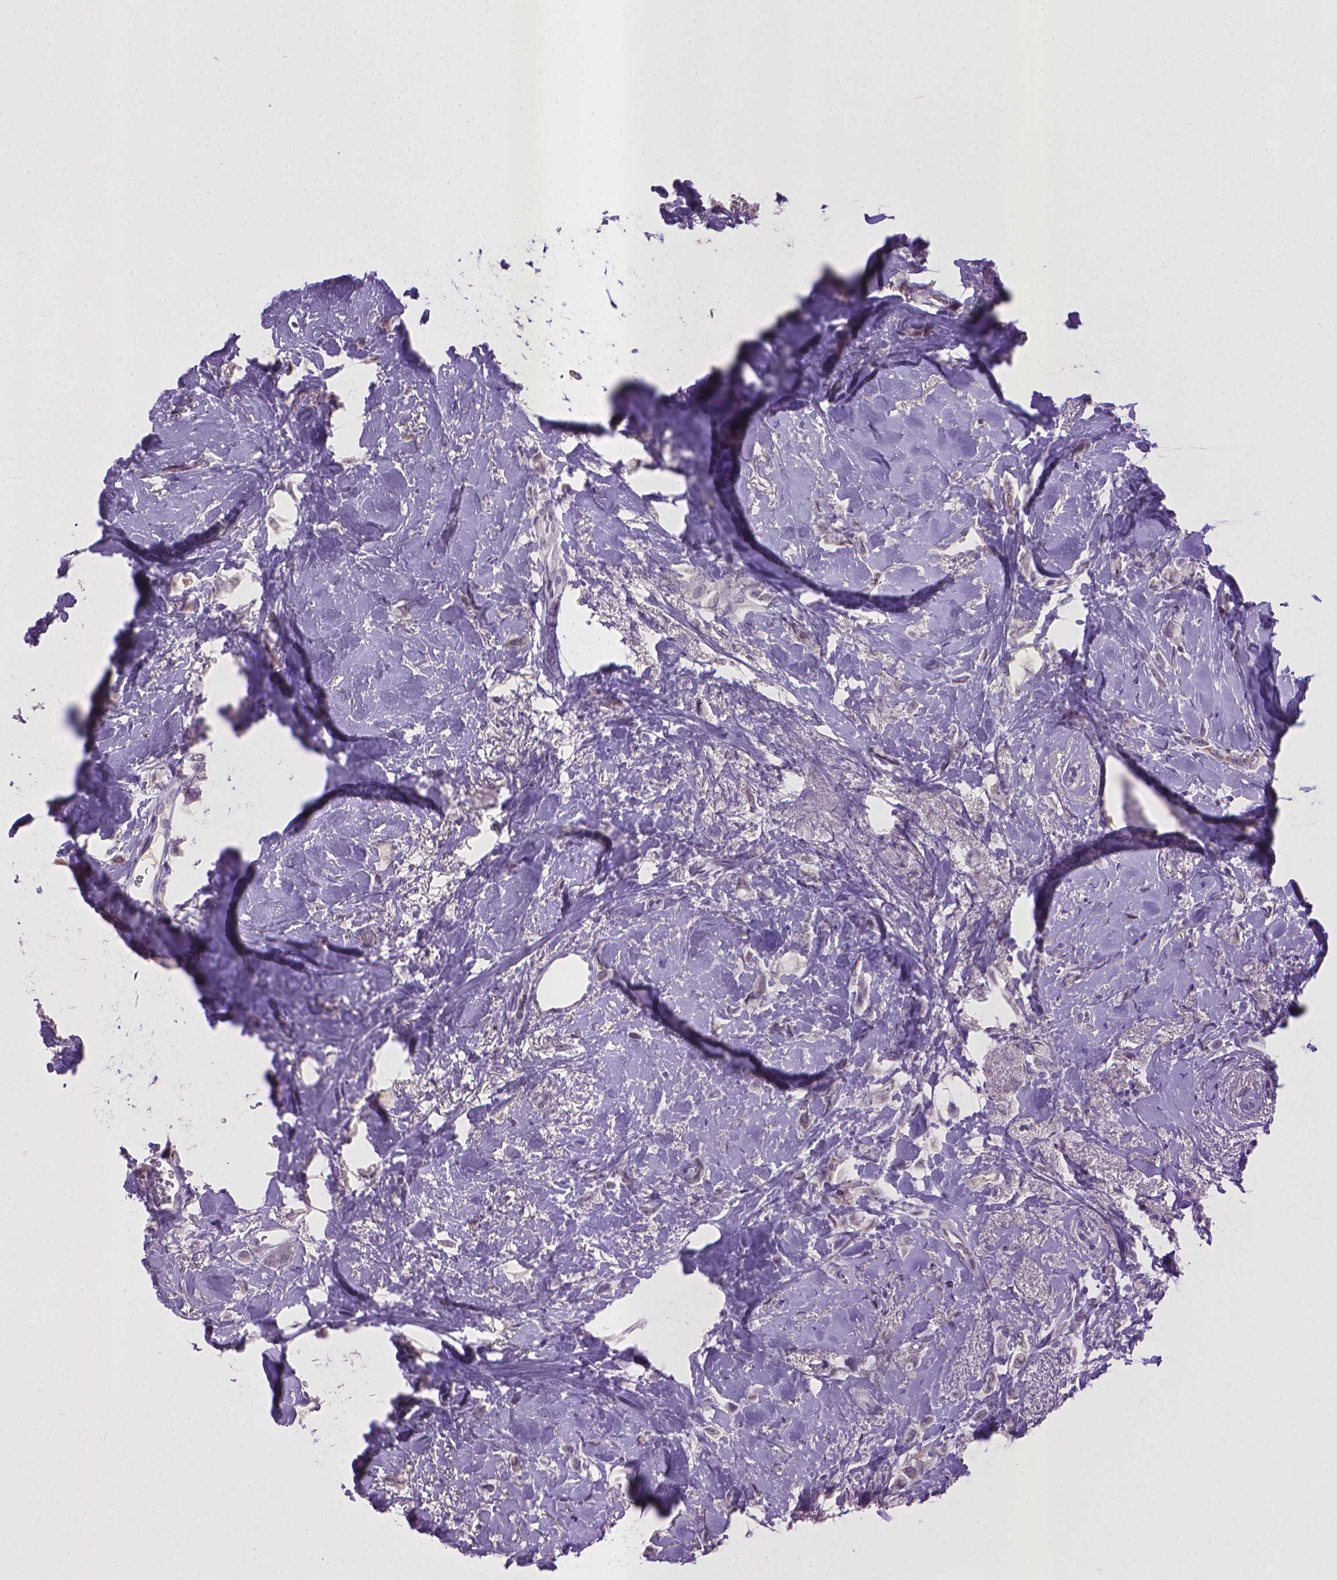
{"staining": {"intensity": "negative", "quantity": "none", "location": "none"}, "tissue": "breast cancer", "cell_type": "Tumor cells", "image_type": "cancer", "snomed": [{"axis": "morphology", "description": "Lobular carcinoma"}, {"axis": "topography", "description": "Breast"}], "caption": "Tumor cells are negative for brown protein staining in breast cancer (lobular carcinoma).", "gene": "KMO", "patient": {"sex": "female", "age": 66}}